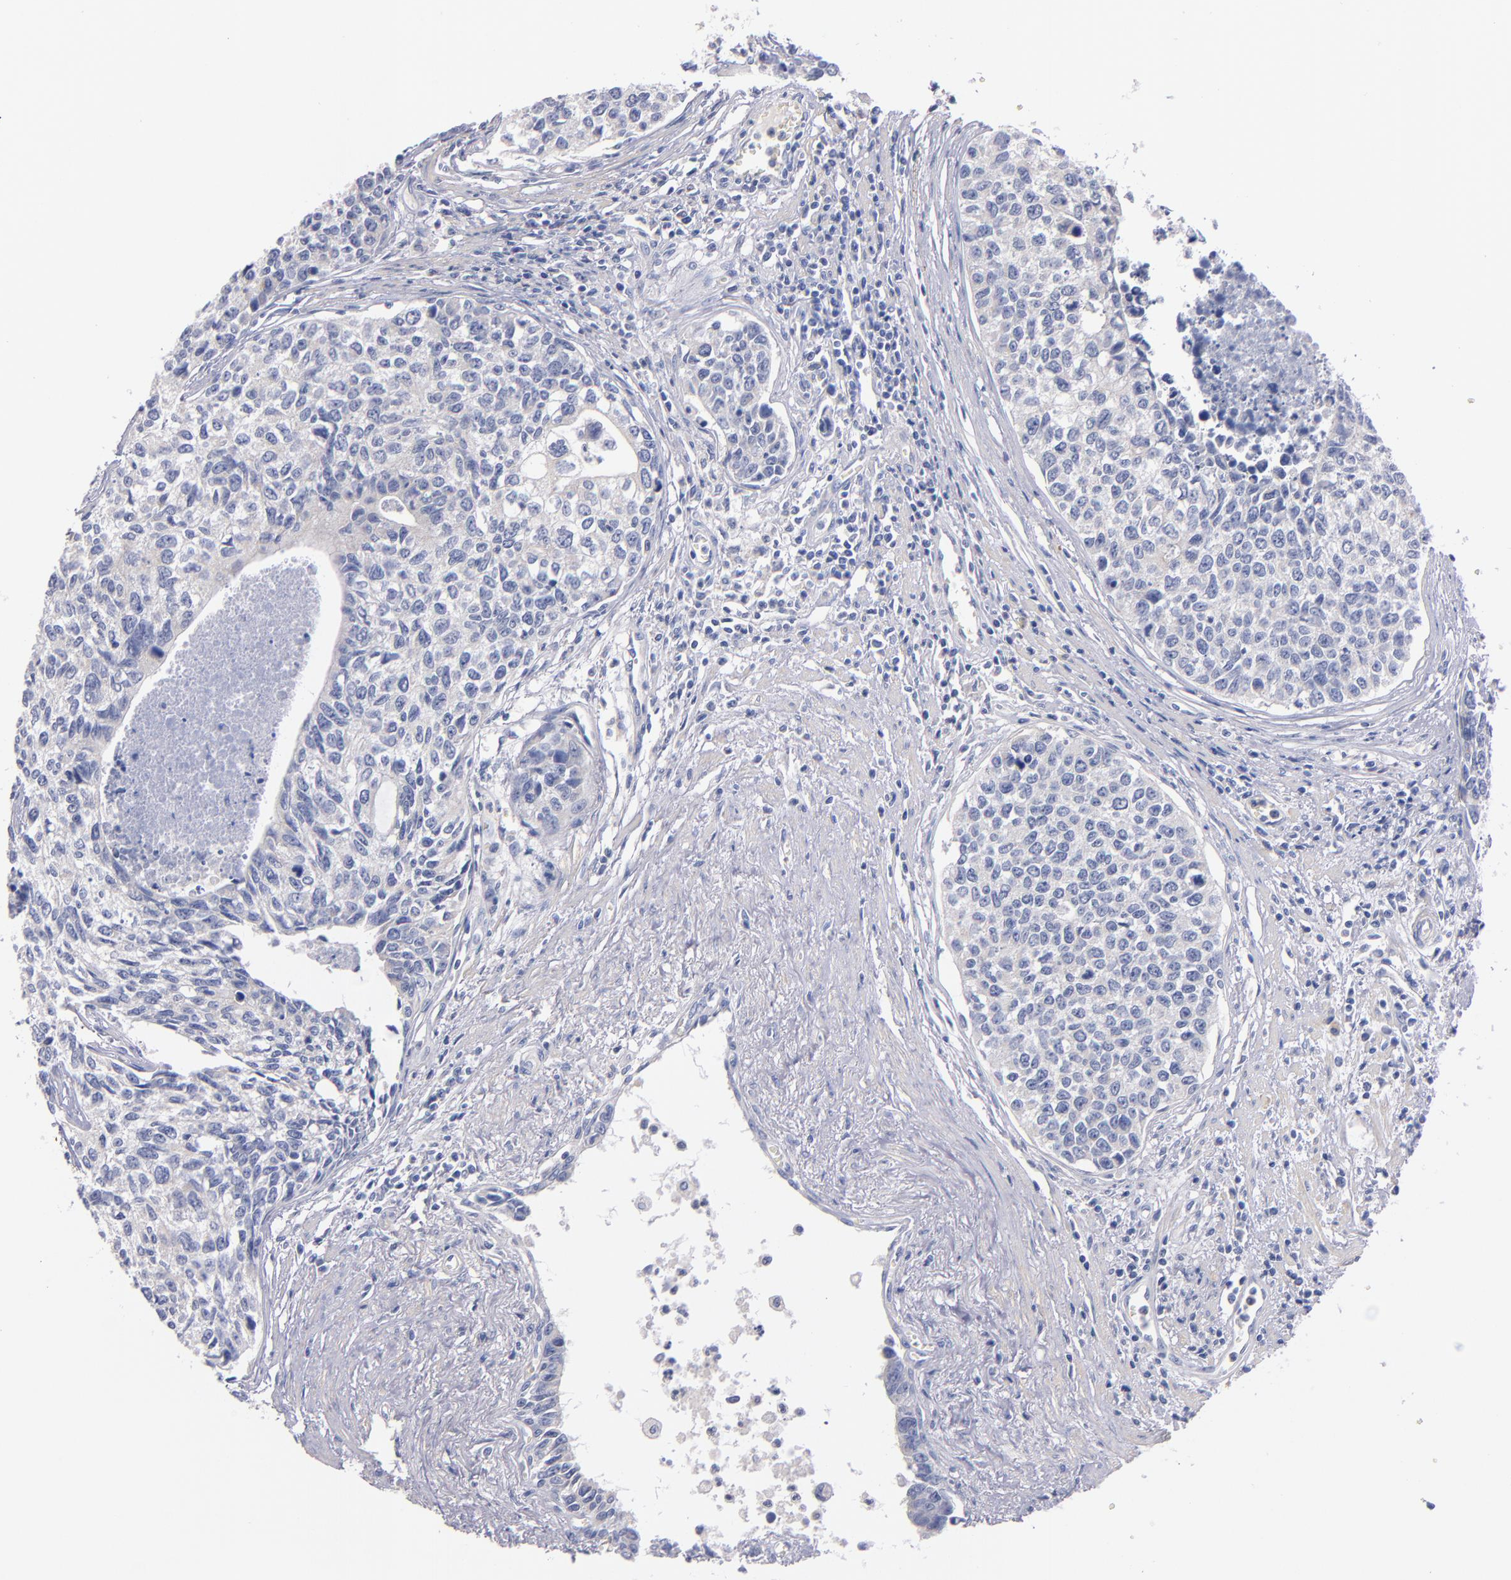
{"staining": {"intensity": "negative", "quantity": "none", "location": "none"}, "tissue": "urothelial cancer", "cell_type": "Tumor cells", "image_type": "cancer", "snomed": [{"axis": "morphology", "description": "Urothelial carcinoma, High grade"}, {"axis": "topography", "description": "Urinary bladder"}], "caption": "This is an IHC photomicrograph of urothelial cancer. There is no expression in tumor cells.", "gene": "CNTNAP2", "patient": {"sex": "male", "age": 81}}